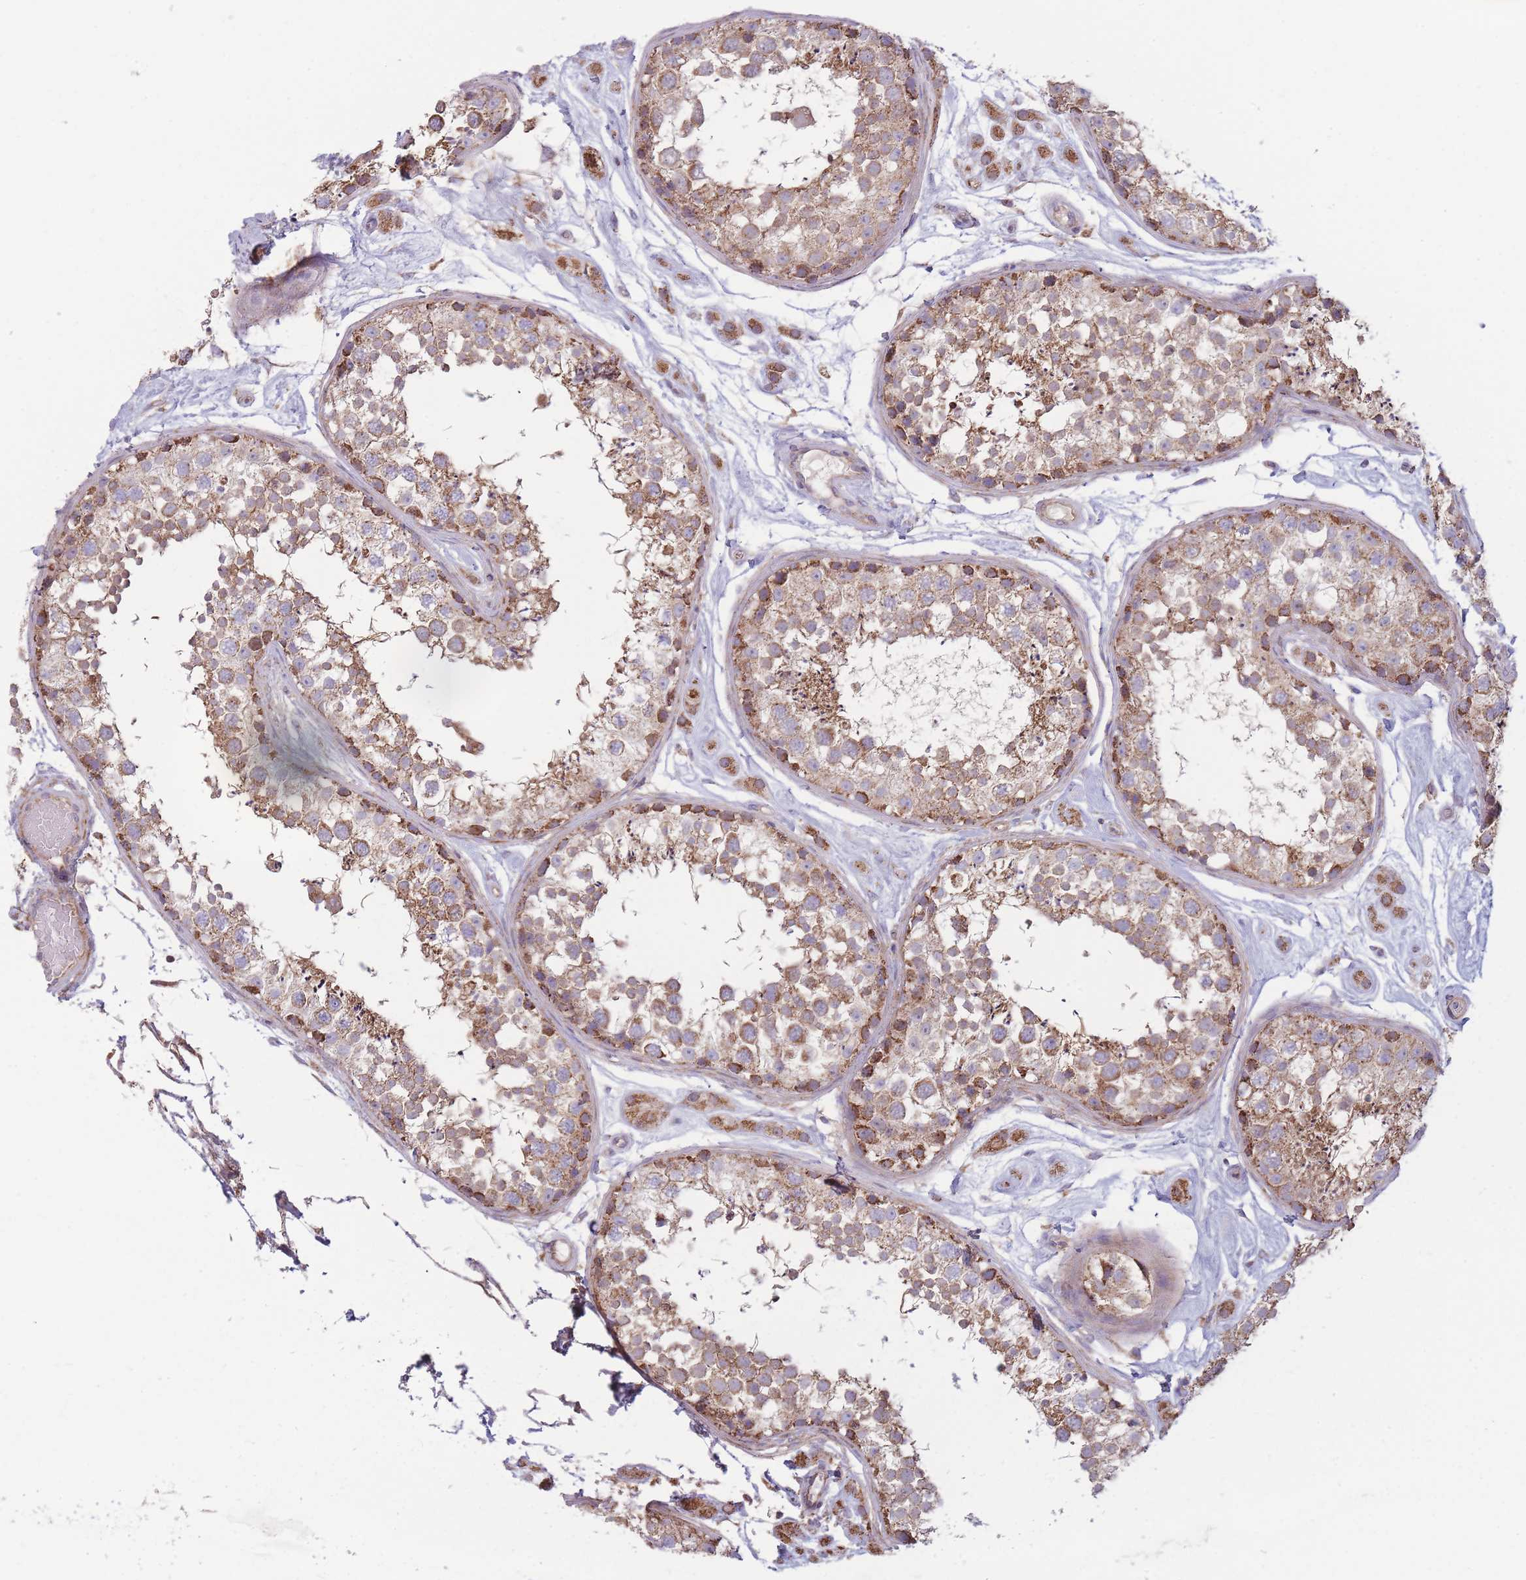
{"staining": {"intensity": "moderate", "quantity": ">75%", "location": "cytoplasmic/membranous"}, "tissue": "testis", "cell_type": "Cells in seminiferous ducts", "image_type": "normal", "snomed": [{"axis": "morphology", "description": "Normal tissue, NOS"}, {"axis": "topography", "description": "Testis"}], "caption": "A micrograph of testis stained for a protein displays moderate cytoplasmic/membranous brown staining in cells in seminiferous ducts.", "gene": "KIF16B", "patient": {"sex": "male", "age": 25}}